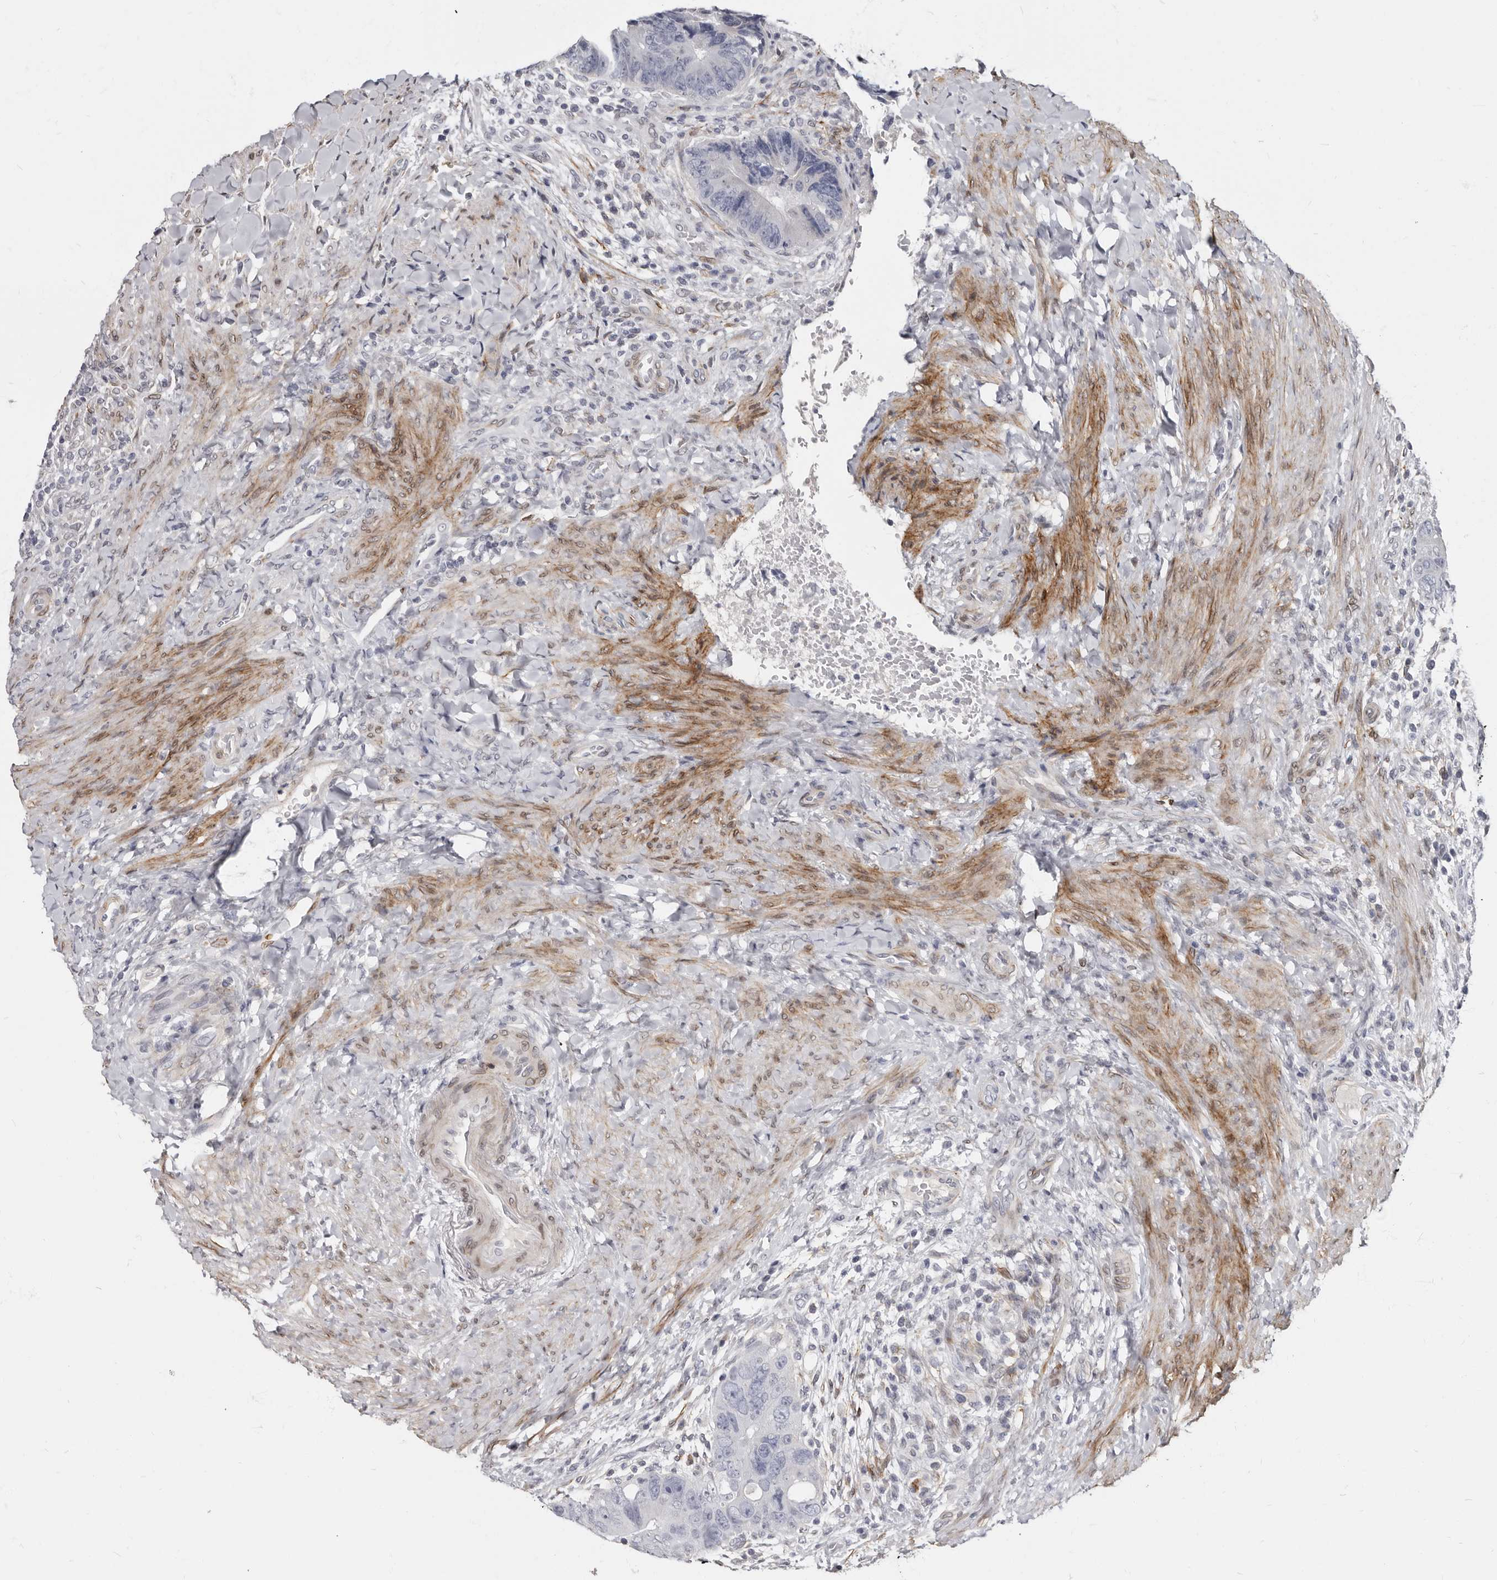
{"staining": {"intensity": "negative", "quantity": "none", "location": "none"}, "tissue": "colorectal cancer", "cell_type": "Tumor cells", "image_type": "cancer", "snomed": [{"axis": "morphology", "description": "Adenocarcinoma, NOS"}, {"axis": "topography", "description": "Rectum"}], "caption": "Immunohistochemical staining of colorectal adenocarcinoma displays no significant expression in tumor cells.", "gene": "MRGPRF", "patient": {"sex": "male", "age": 59}}